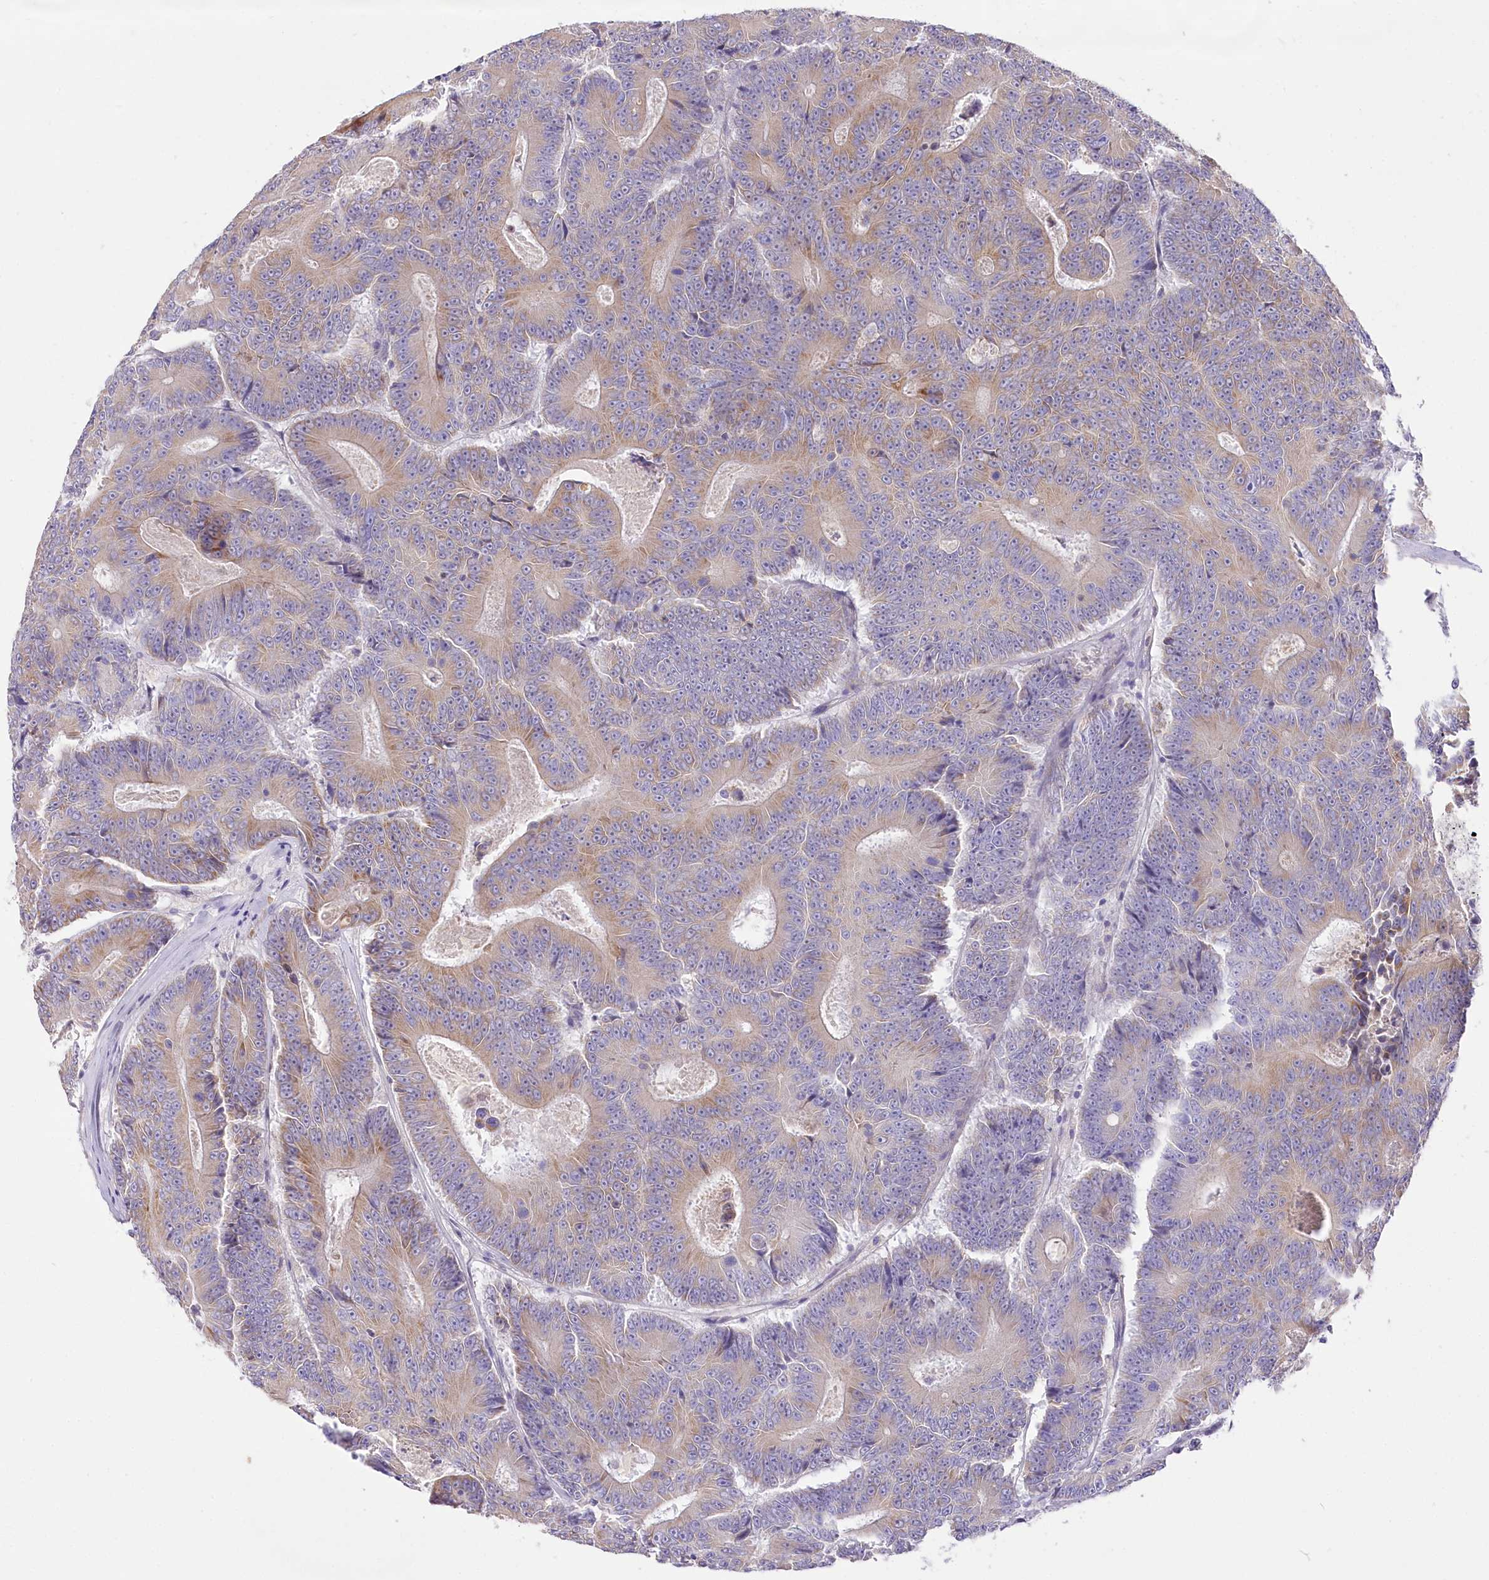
{"staining": {"intensity": "weak", "quantity": "25%-75%", "location": "cytoplasmic/membranous"}, "tissue": "colorectal cancer", "cell_type": "Tumor cells", "image_type": "cancer", "snomed": [{"axis": "morphology", "description": "Adenocarcinoma, NOS"}, {"axis": "topography", "description": "Colon"}], "caption": "The immunohistochemical stain labels weak cytoplasmic/membranous expression in tumor cells of adenocarcinoma (colorectal) tissue.", "gene": "LRRC14B", "patient": {"sex": "male", "age": 83}}